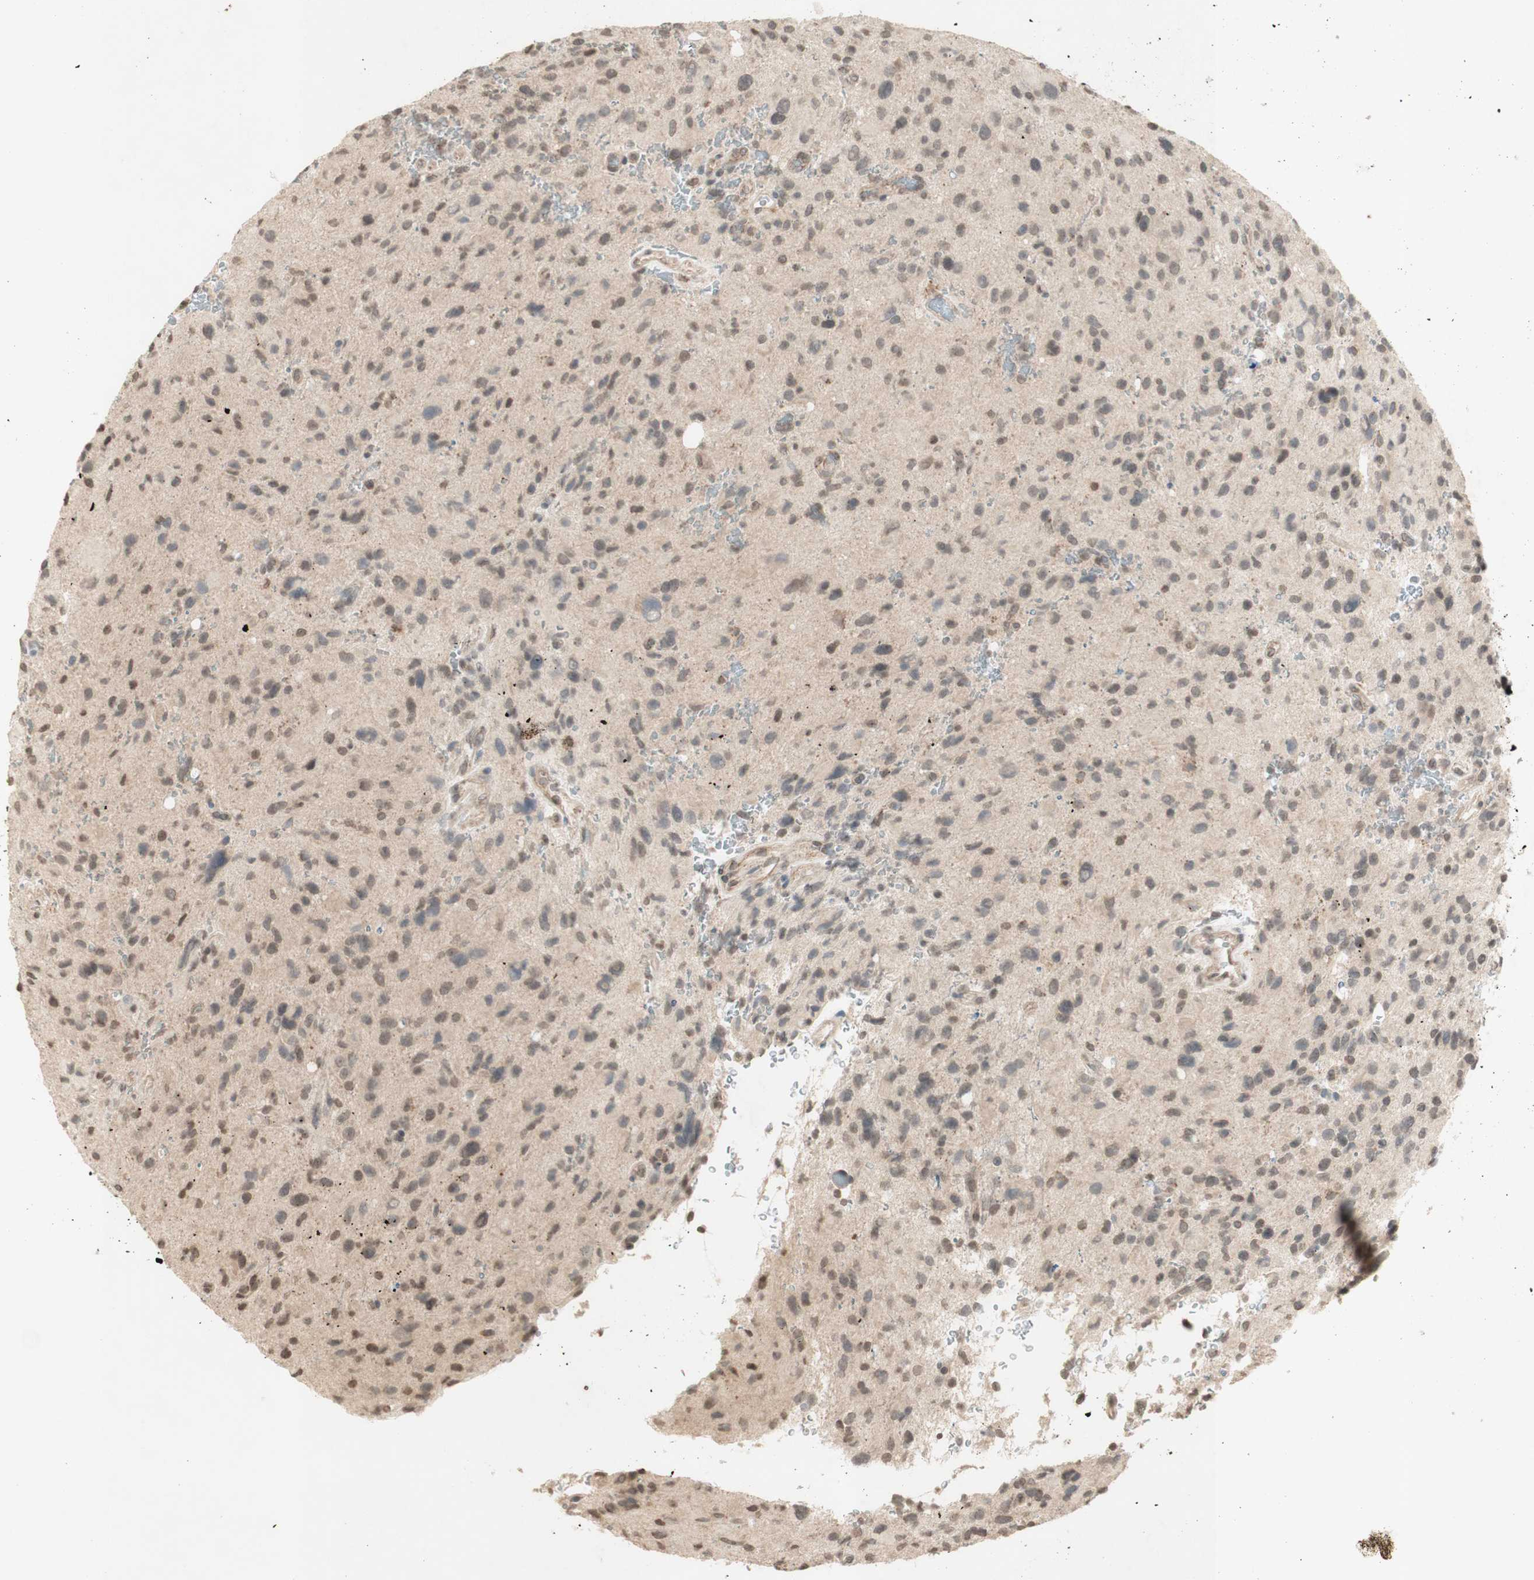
{"staining": {"intensity": "weak", "quantity": ">75%", "location": "cytoplasmic/membranous"}, "tissue": "glioma", "cell_type": "Tumor cells", "image_type": "cancer", "snomed": [{"axis": "morphology", "description": "Glioma, malignant, High grade"}, {"axis": "topography", "description": "Brain"}], "caption": "Approximately >75% of tumor cells in human glioma demonstrate weak cytoplasmic/membranous protein positivity as visualized by brown immunohistochemical staining.", "gene": "GLI1", "patient": {"sex": "male", "age": 48}}